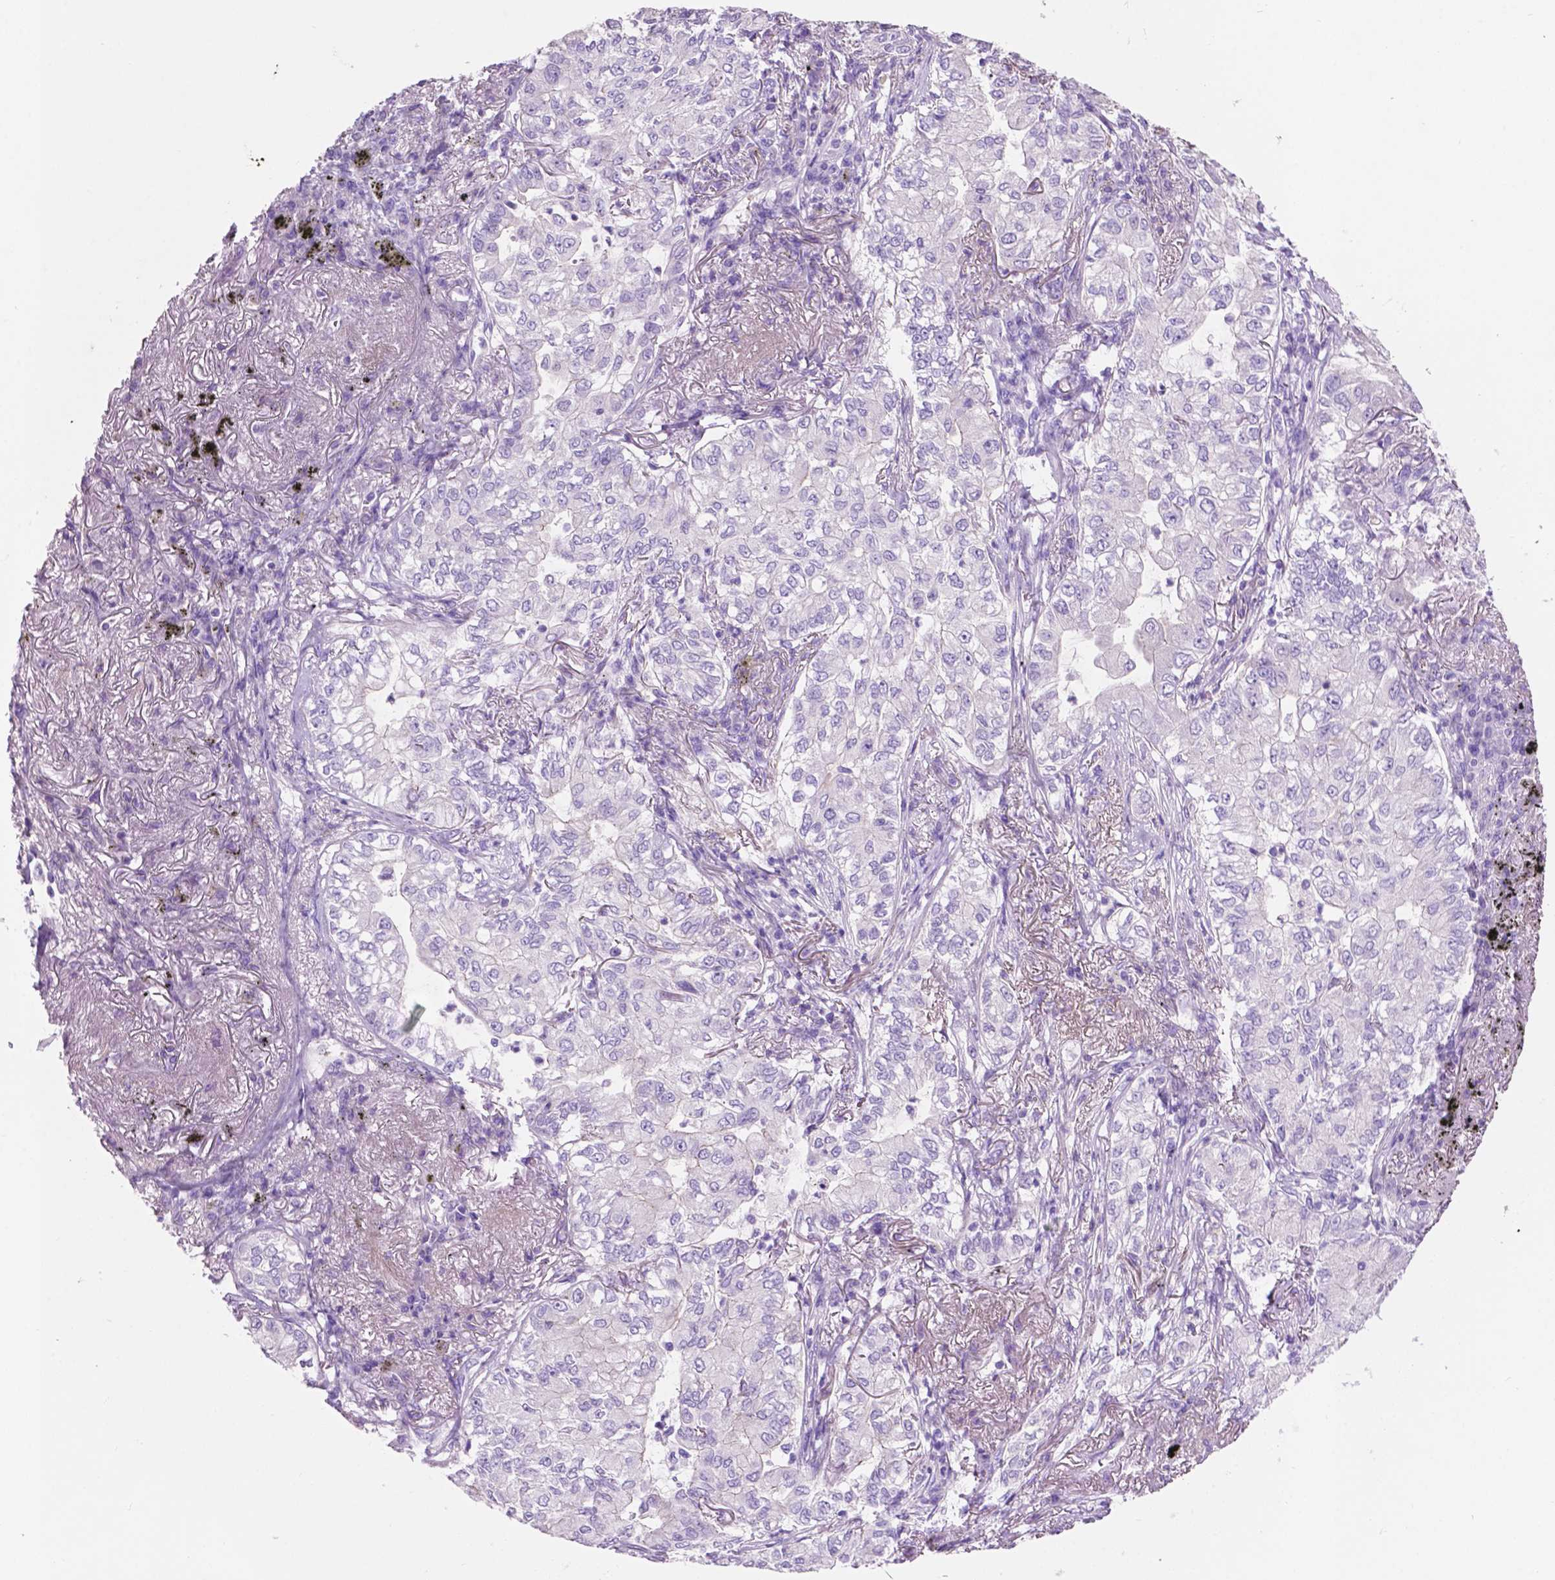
{"staining": {"intensity": "negative", "quantity": "none", "location": "none"}, "tissue": "lung cancer", "cell_type": "Tumor cells", "image_type": "cancer", "snomed": [{"axis": "morphology", "description": "Adenocarcinoma, NOS"}, {"axis": "topography", "description": "Lung"}], "caption": "DAB immunohistochemical staining of lung cancer (adenocarcinoma) displays no significant positivity in tumor cells. (DAB immunohistochemistry visualized using brightfield microscopy, high magnification).", "gene": "CLDN17", "patient": {"sex": "female", "age": 73}}